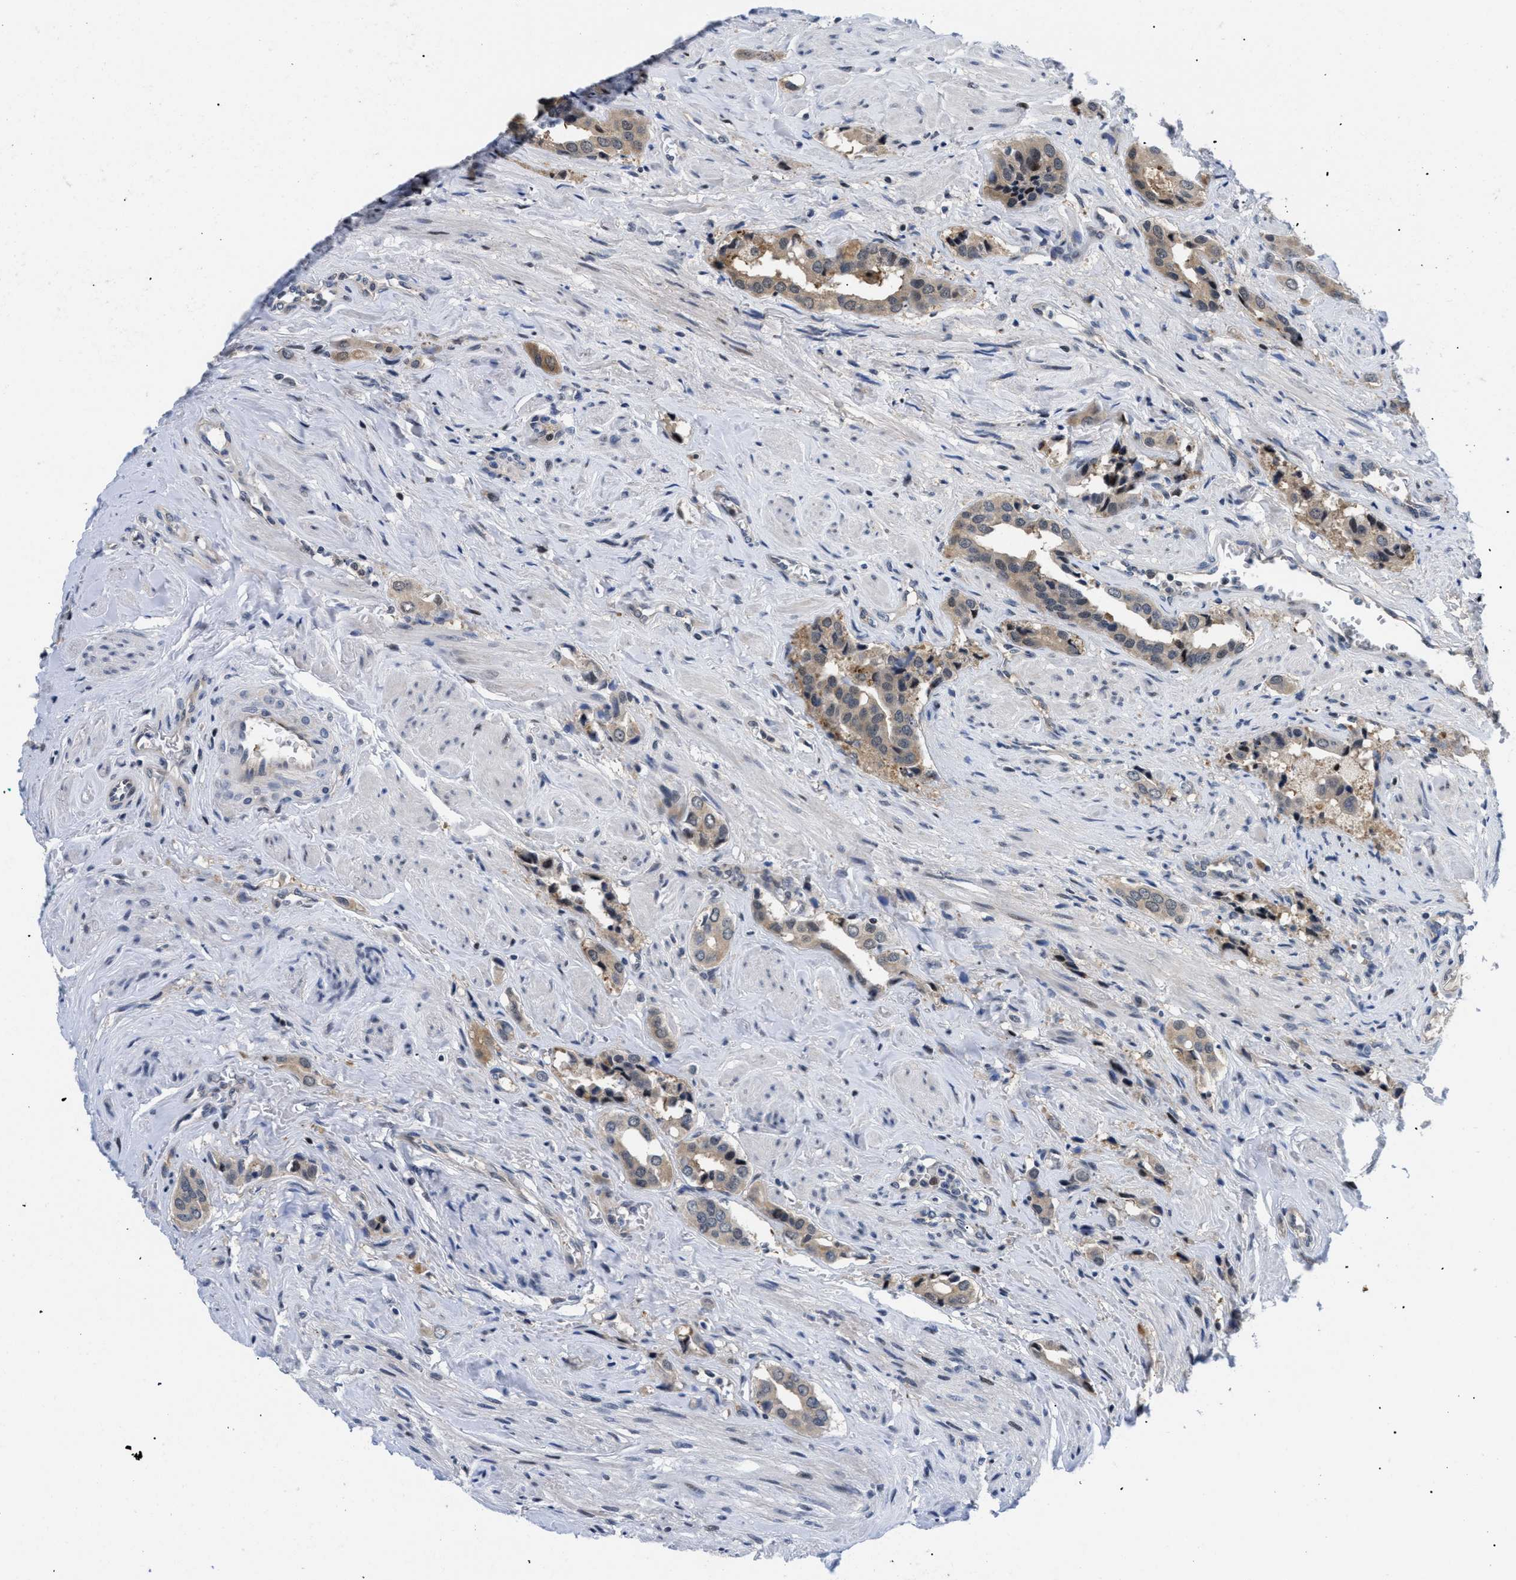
{"staining": {"intensity": "moderate", "quantity": ">75%", "location": "cytoplasmic/membranous"}, "tissue": "prostate cancer", "cell_type": "Tumor cells", "image_type": "cancer", "snomed": [{"axis": "morphology", "description": "Adenocarcinoma, High grade"}, {"axis": "topography", "description": "Prostate"}], "caption": "Human adenocarcinoma (high-grade) (prostate) stained with a brown dye shows moderate cytoplasmic/membranous positive expression in about >75% of tumor cells.", "gene": "SLC29A2", "patient": {"sex": "male", "age": 52}}